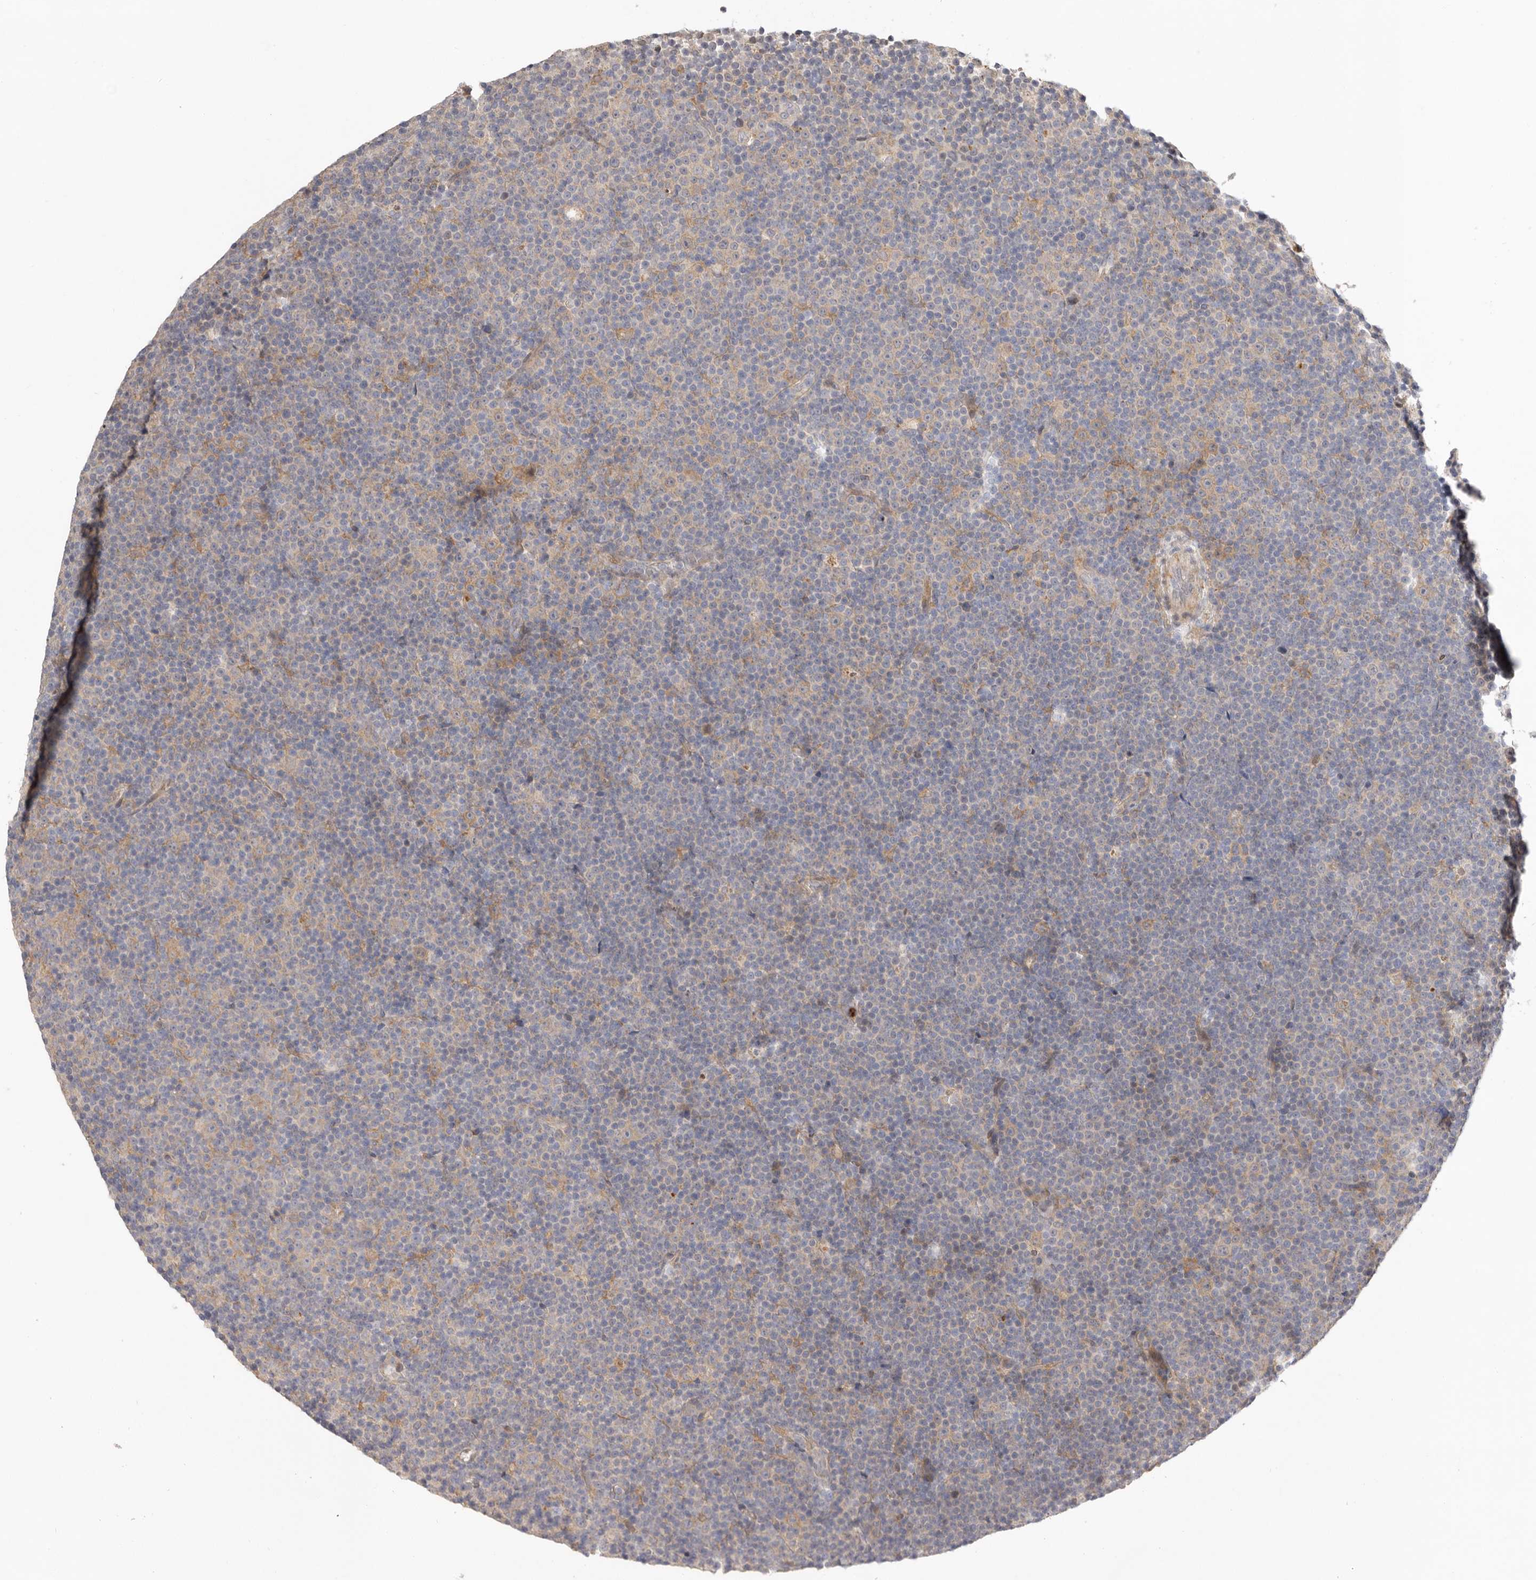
{"staining": {"intensity": "weak", "quantity": "<25%", "location": "cytoplasmic/membranous"}, "tissue": "lymphoma", "cell_type": "Tumor cells", "image_type": "cancer", "snomed": [{"axis": "morphology", "description": "Malignant lymphoma, non-Hodgkin's type, Low grade"}, {"axis": "topography", "description": "Lymph node"}], "caption": "Lymphoma was stained to show a protein in brown. There is no significant expression in tumor cells.", "gene": "MSRB2", "patient": {"sex": "female", "age": 67}}